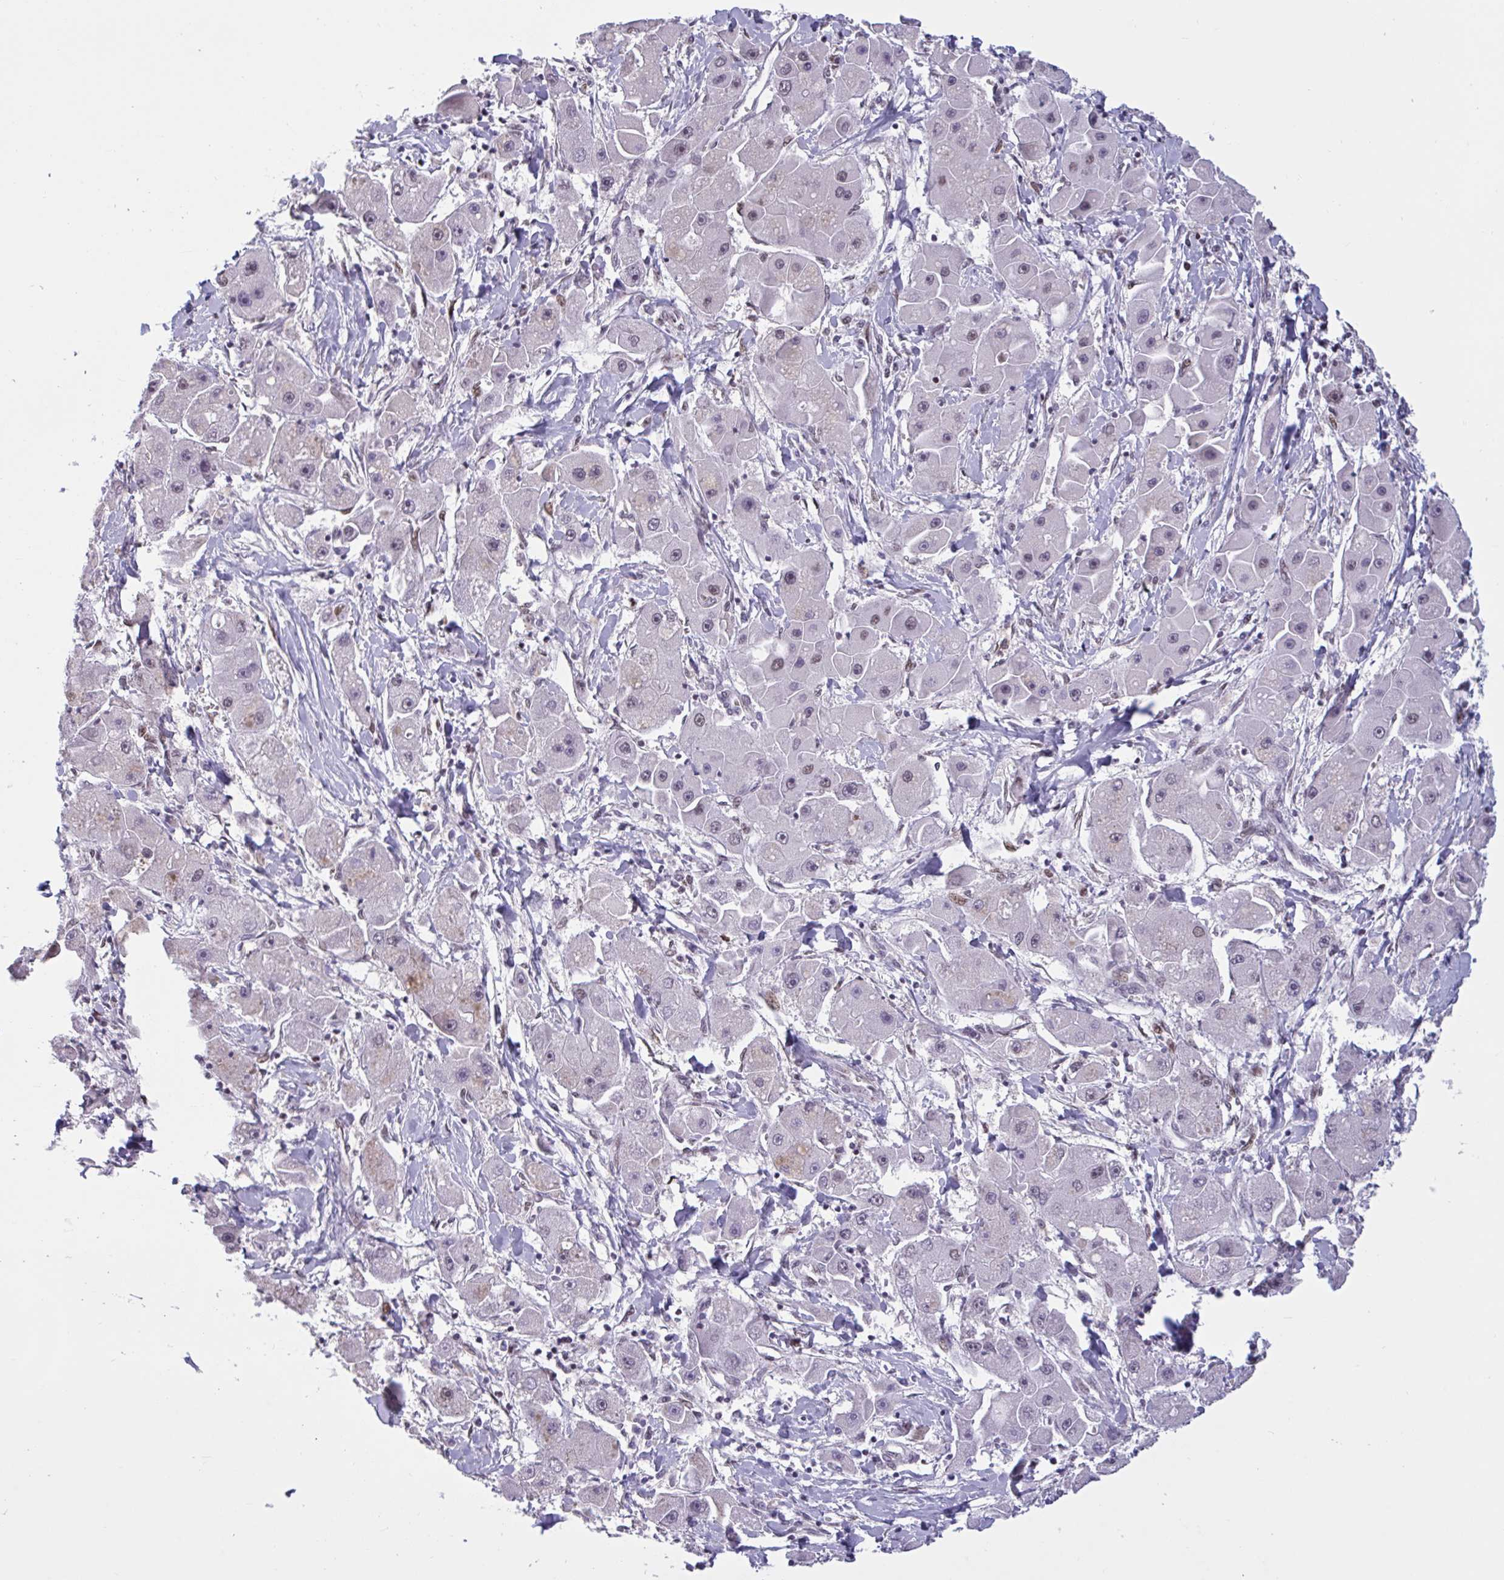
{"staining": {"intensity": "weak", "quantity": "<25%", "location": "nuclear"}, "tissue": "liver cancer", "cell_type": "Tumor cells", "image_type": "cancer", "snomed": [{"axis": "morphology", "description": "Carcinoma, Hepatocellular, NOS"}, {"axis": "topography", "description": "Liver"}], "caption": "Tumor cells are negative for brown protein staining in hepatocellular carcinoma (liver).", "gene": "CBFA2T2", "patient": {"sex": "male", "age": 24}}